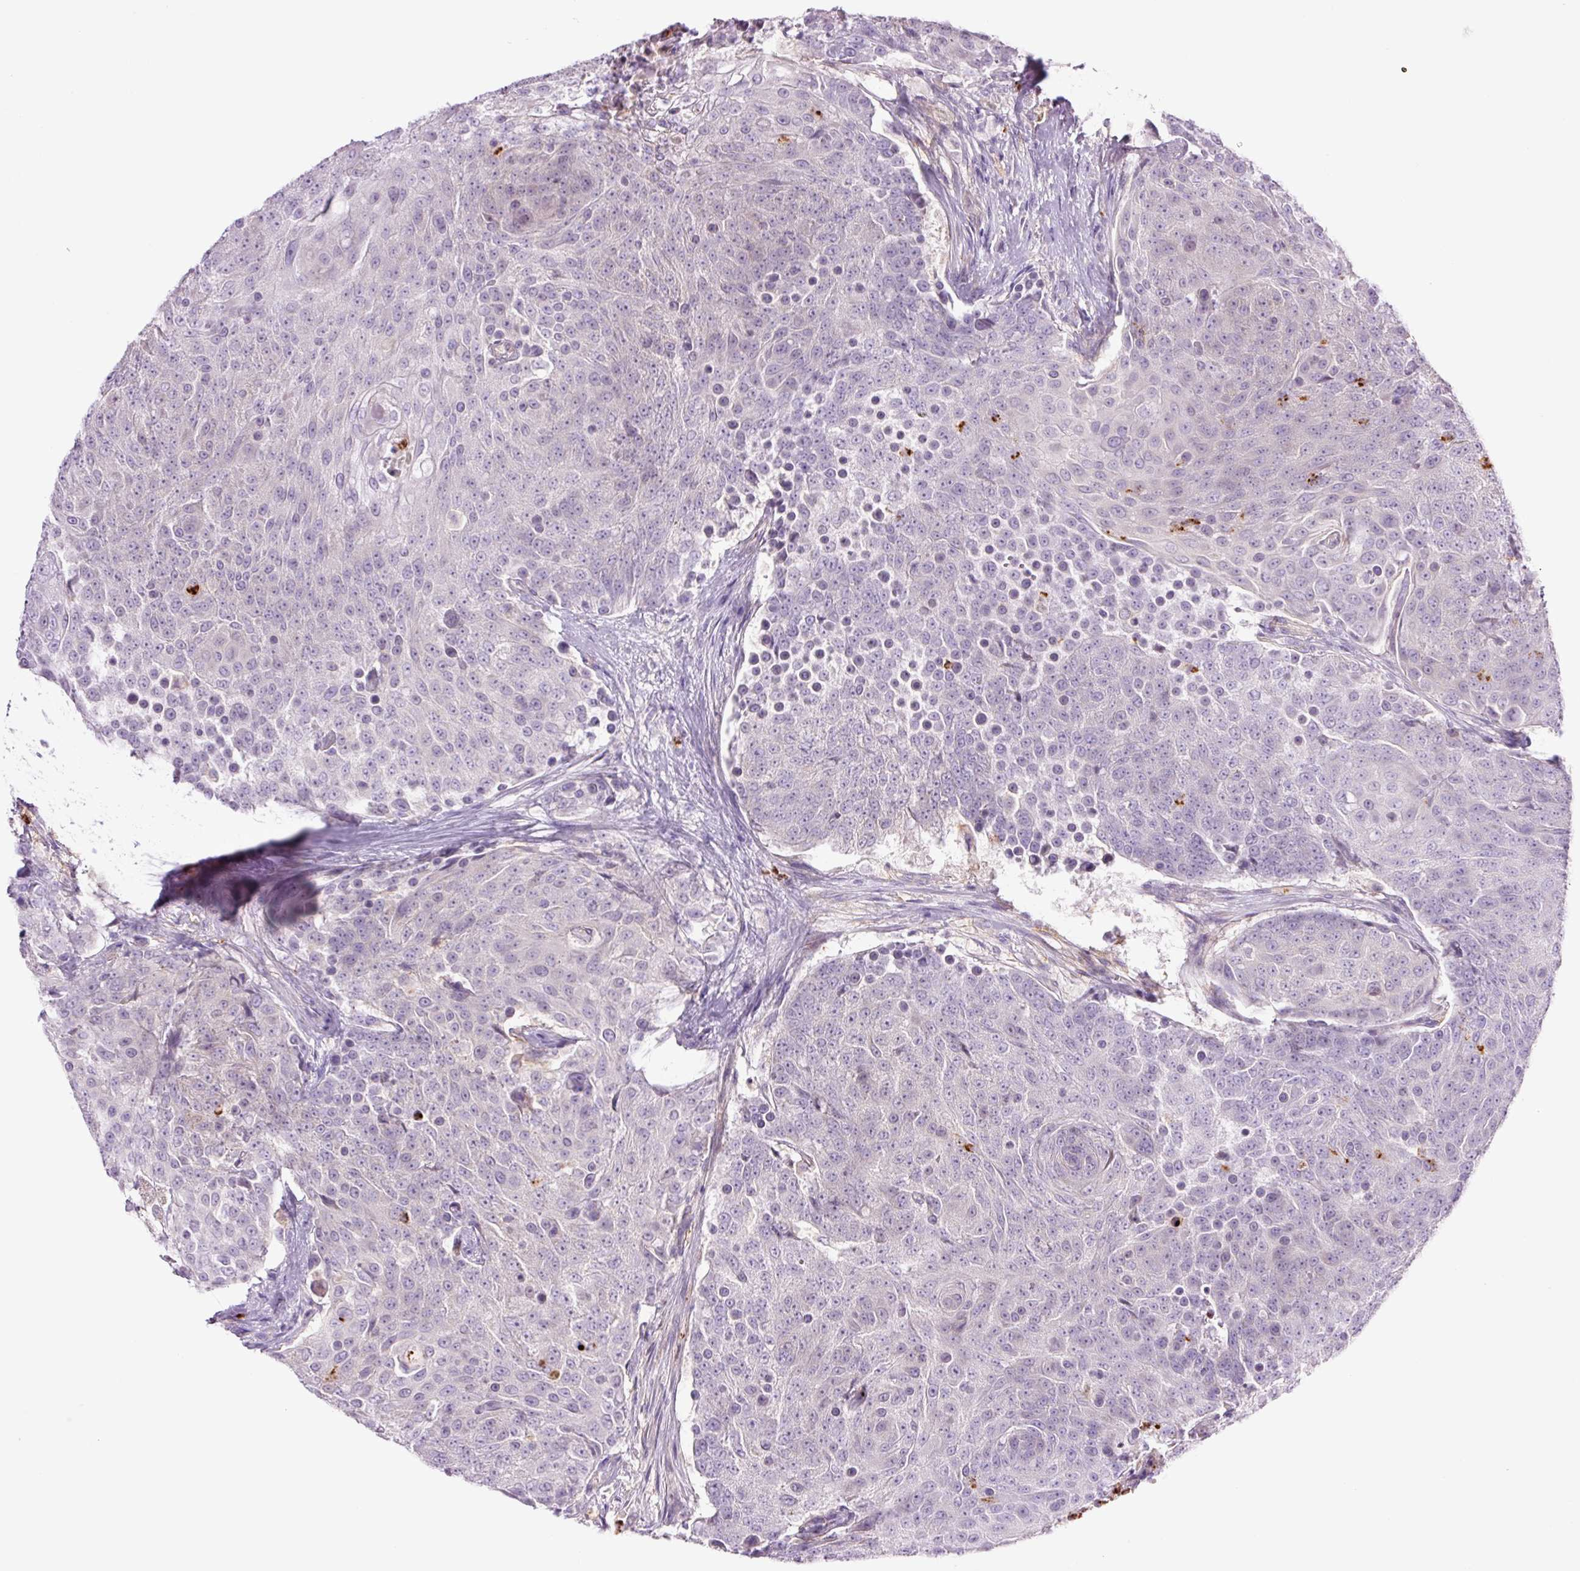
{"staining": {"intensity": "negative", "quantity": "none", "location": "none"}, "tissue": "urothelial cancer", "cell_type": "Tumor cells", "image_type": "cancer", "snomed": [{"axis": "morphology", "description": "Urothelial carcinoma, High grade"}, {"axis": "topography", "description": "Urinary bladder"}], "caption": "The photomicrograph demonstrates no significant staining in tumor cells of urothelial cancer.", "gene": "SH2D6", "patient": {"sex": "female", "age": 63}}